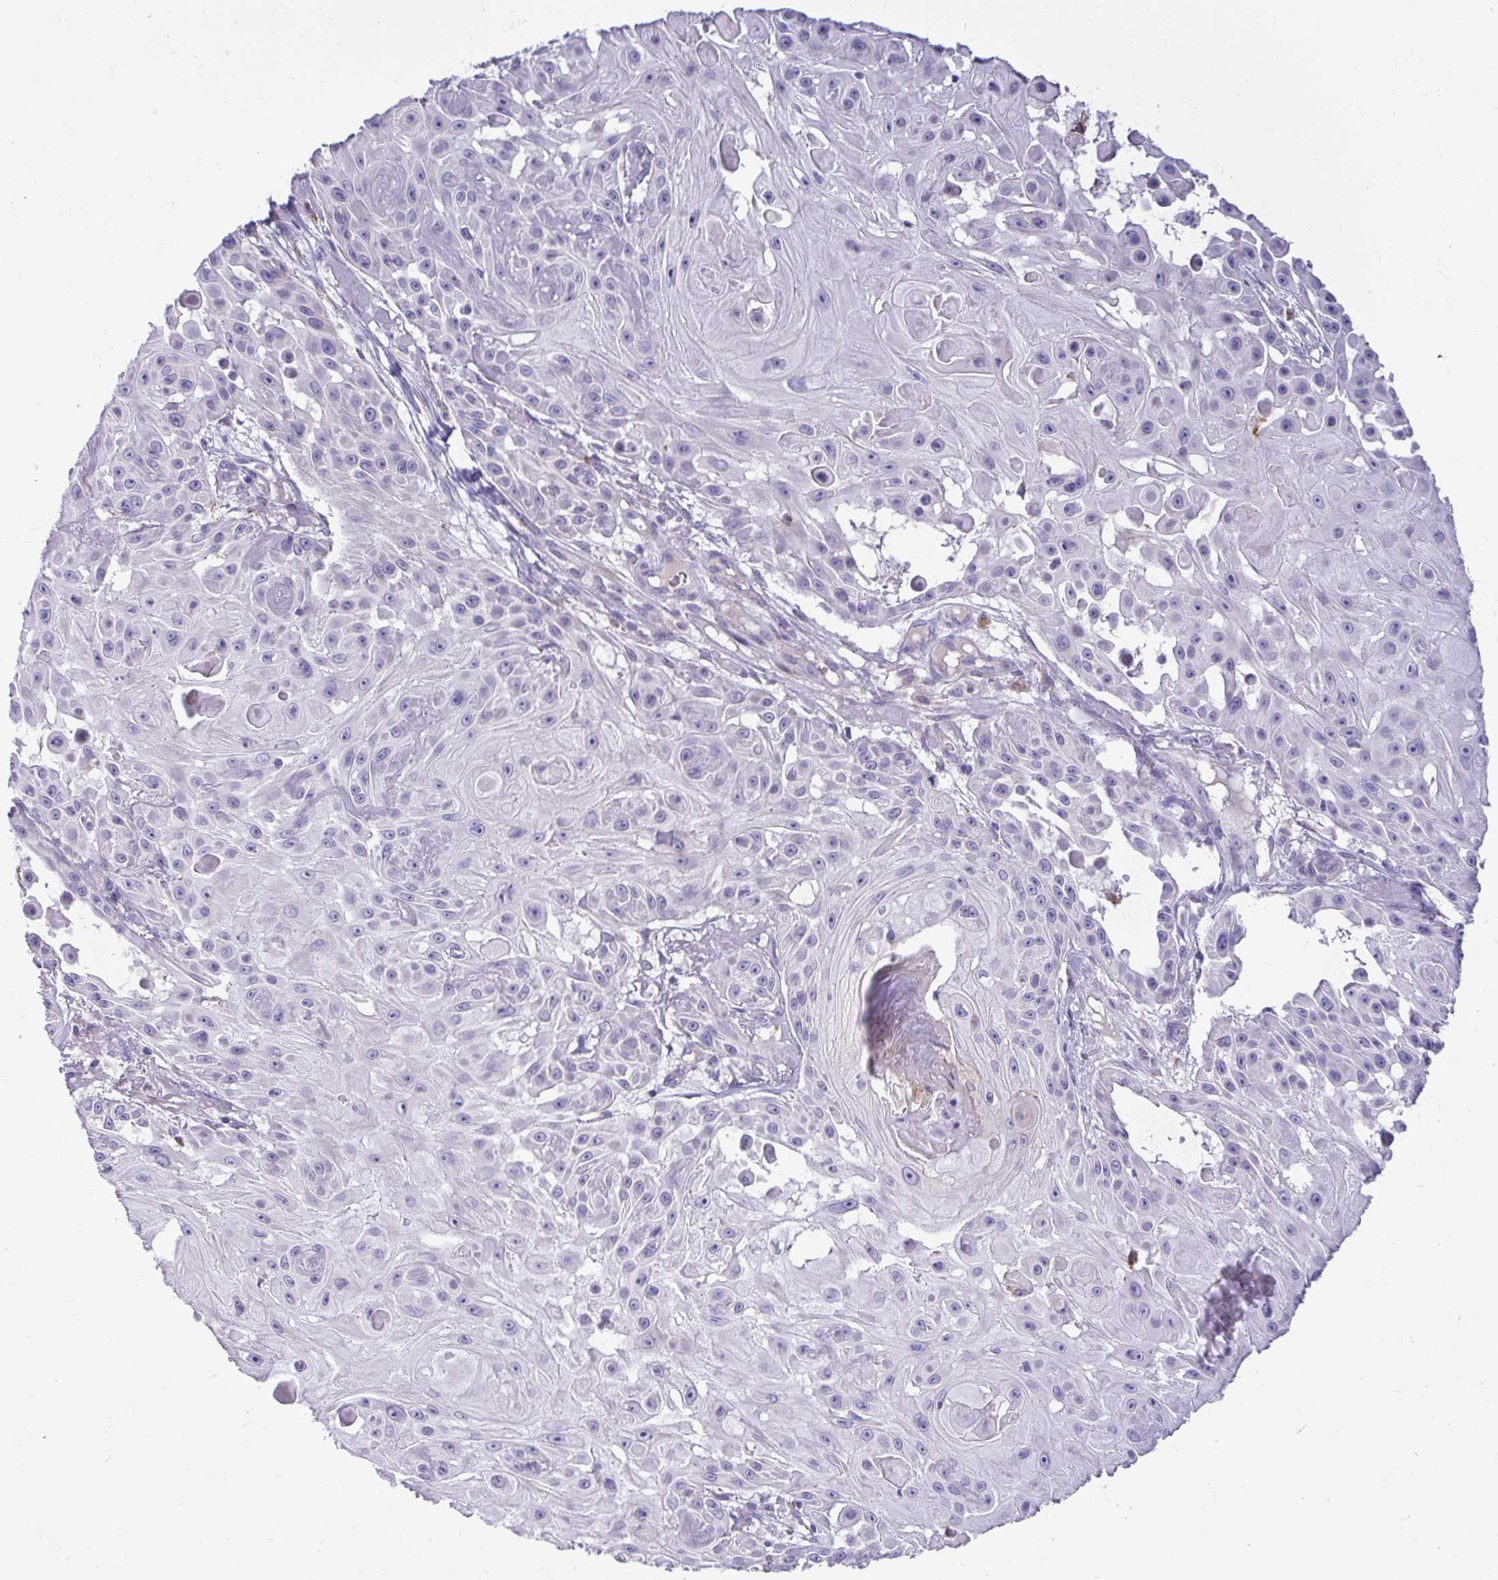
{"staining": {"intensity": "negative", "quantity": "none", "location": "none"}, "tissue": "skin cancer", "cell_type": "Tumor cells", "image_type": "cancer", "snomed": [{"axis": "morphology", "description": "Squamous cell carcinoma, NOS"}, {"axis": "topography", "description": "Skin"}], "caption": "Image shows no significant protein expression in tumor cells of skin cancer (squamous cell carcinoma). (DAB immunohistochemistry (IHC) with hematoxylin counter stain).", "gene": "PKN3", "patient": {"sex": "male", "age": 91}}